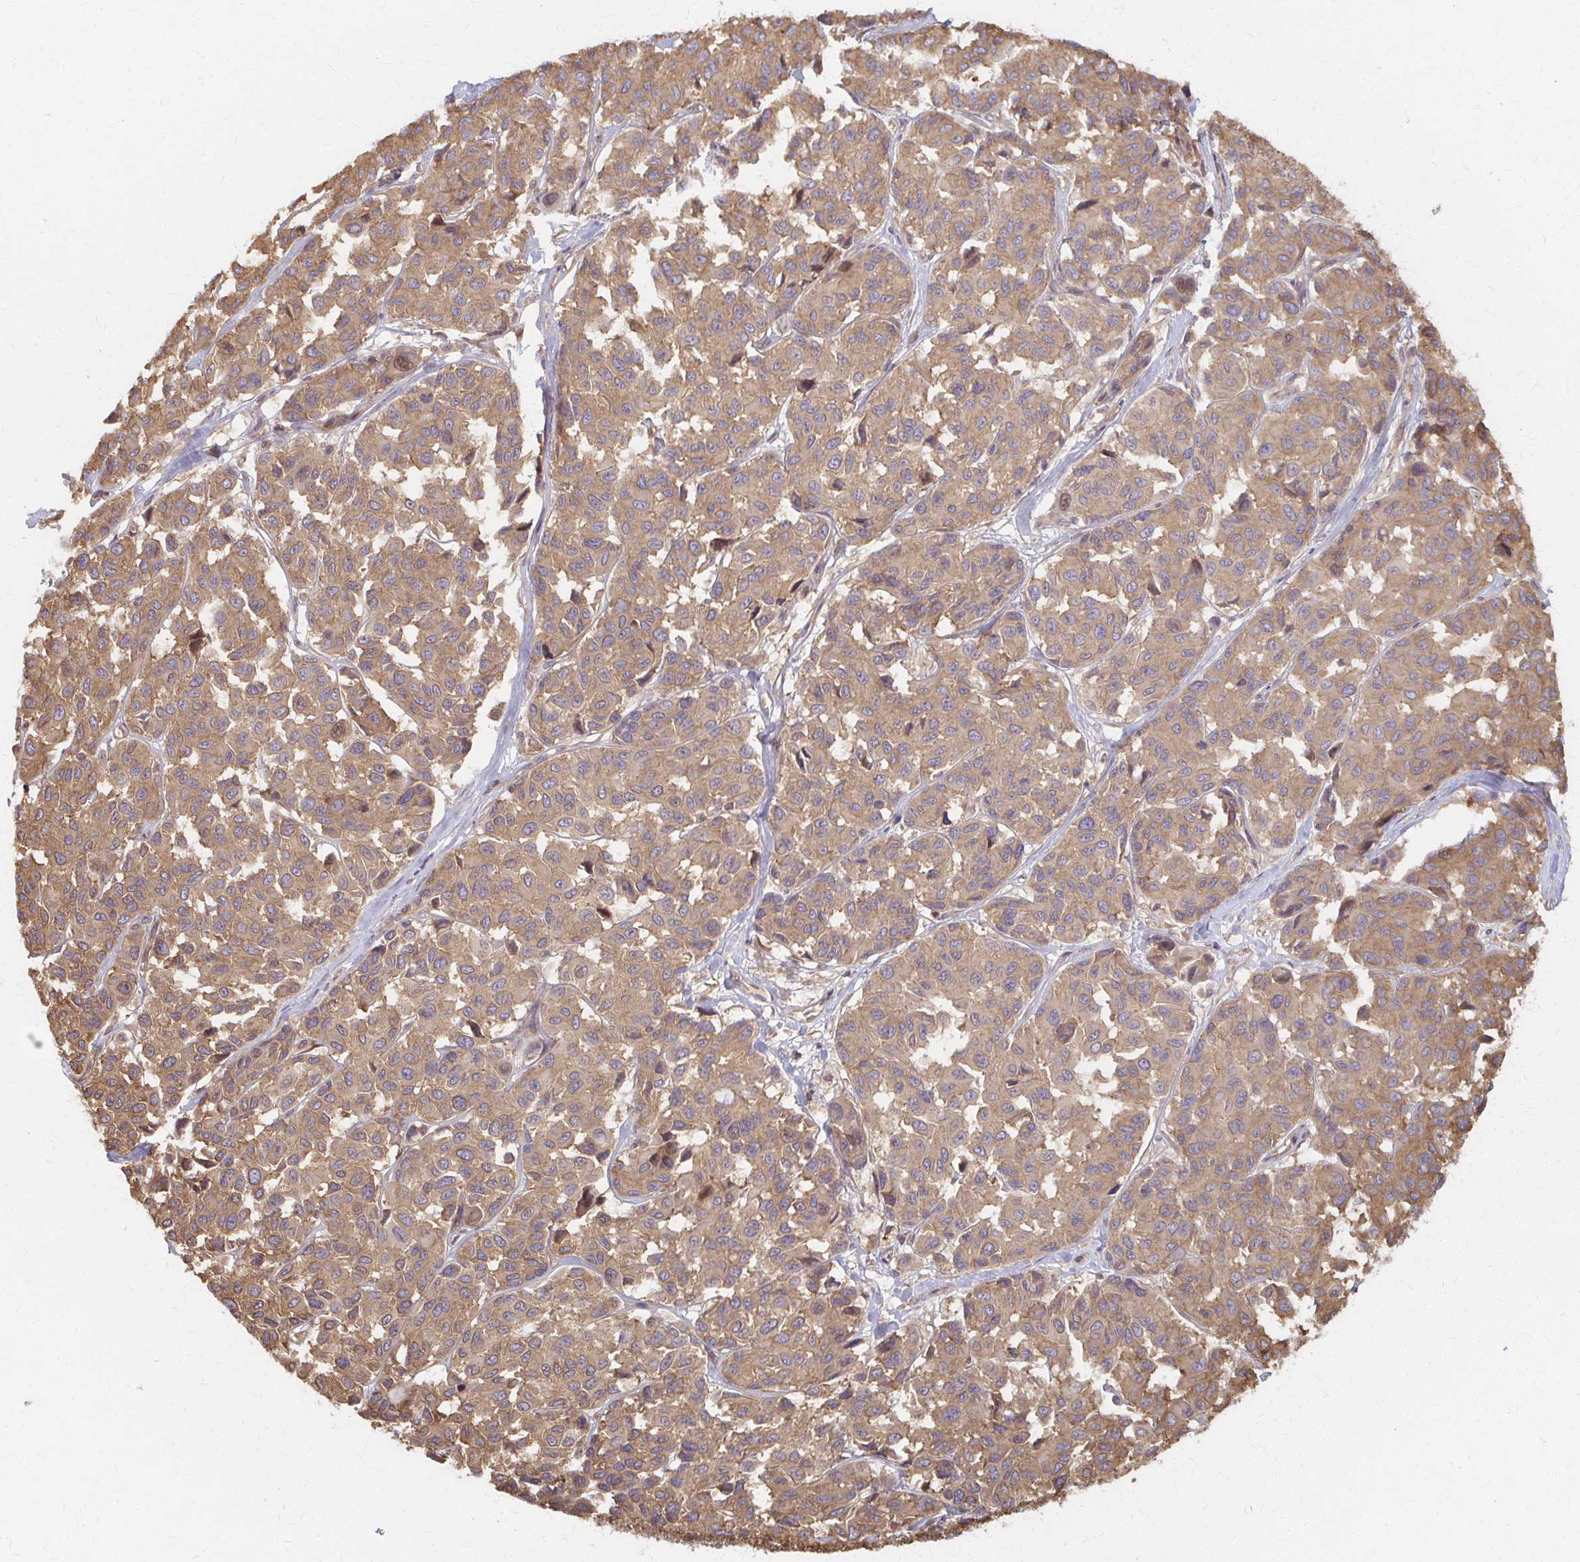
{"staining": {"intensity": "moderate", "quantity": ">75%", "location": "cytoplasmic/membranous"}, "tissue": "melanoma", "cell_type": "Tumor cells", "image_type": "cancer", "snomed": [{"axis": "morphology", "description": "Malignant melanoma, NOS"}, {"axis": "topography", "description": "Skin"}], "caption": "Melanoma stained for a protein (brown) demonstrates moderate cytoplasmic/membranous positive positivity in approximately >75% of tumor cells.", "gene": "ARHGAP35", "patient": {"sex": "female", "age": 66}}